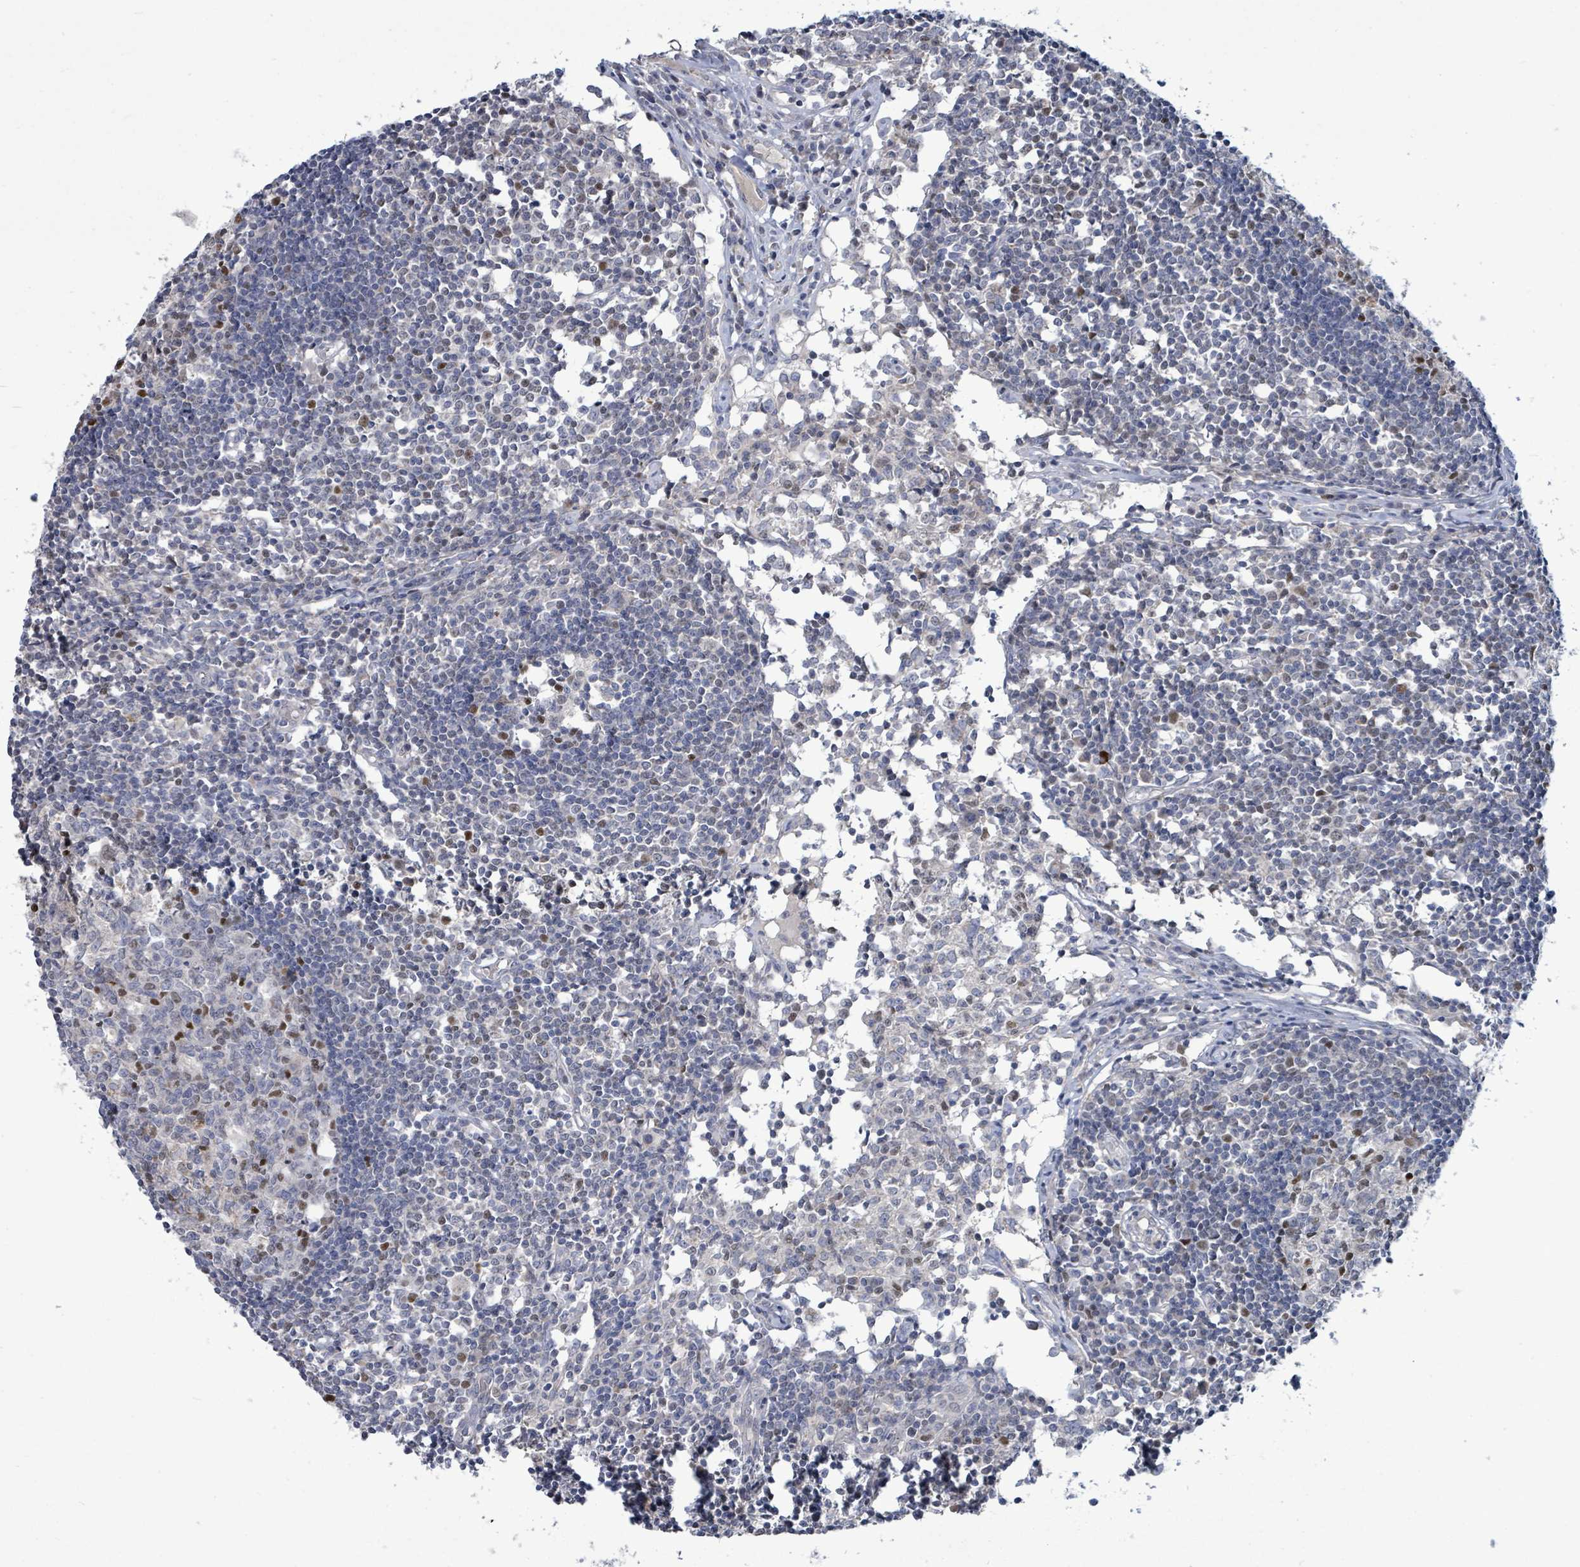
{"staining": {"intensity": "moderate", "quantity": "<25%", "location": "nuclear"}, "tissue": "lymph node", "cell_type": "Germinal center cells", "image_type": "normal", "snomed": [{"axis": "morphology", "description": "Normal tissue, NOS"}, {"axis": "topography", "description": "Lymph node"}], "caption": "Immunohistochemistry histopathology image of benign lymph node stained for a protein (brown), which displays low levels of moderate nuclear staining in about <25% of germinal center cells.", "gene": "ZFPM1", "patient": {"sex": "female", "age": 55}}